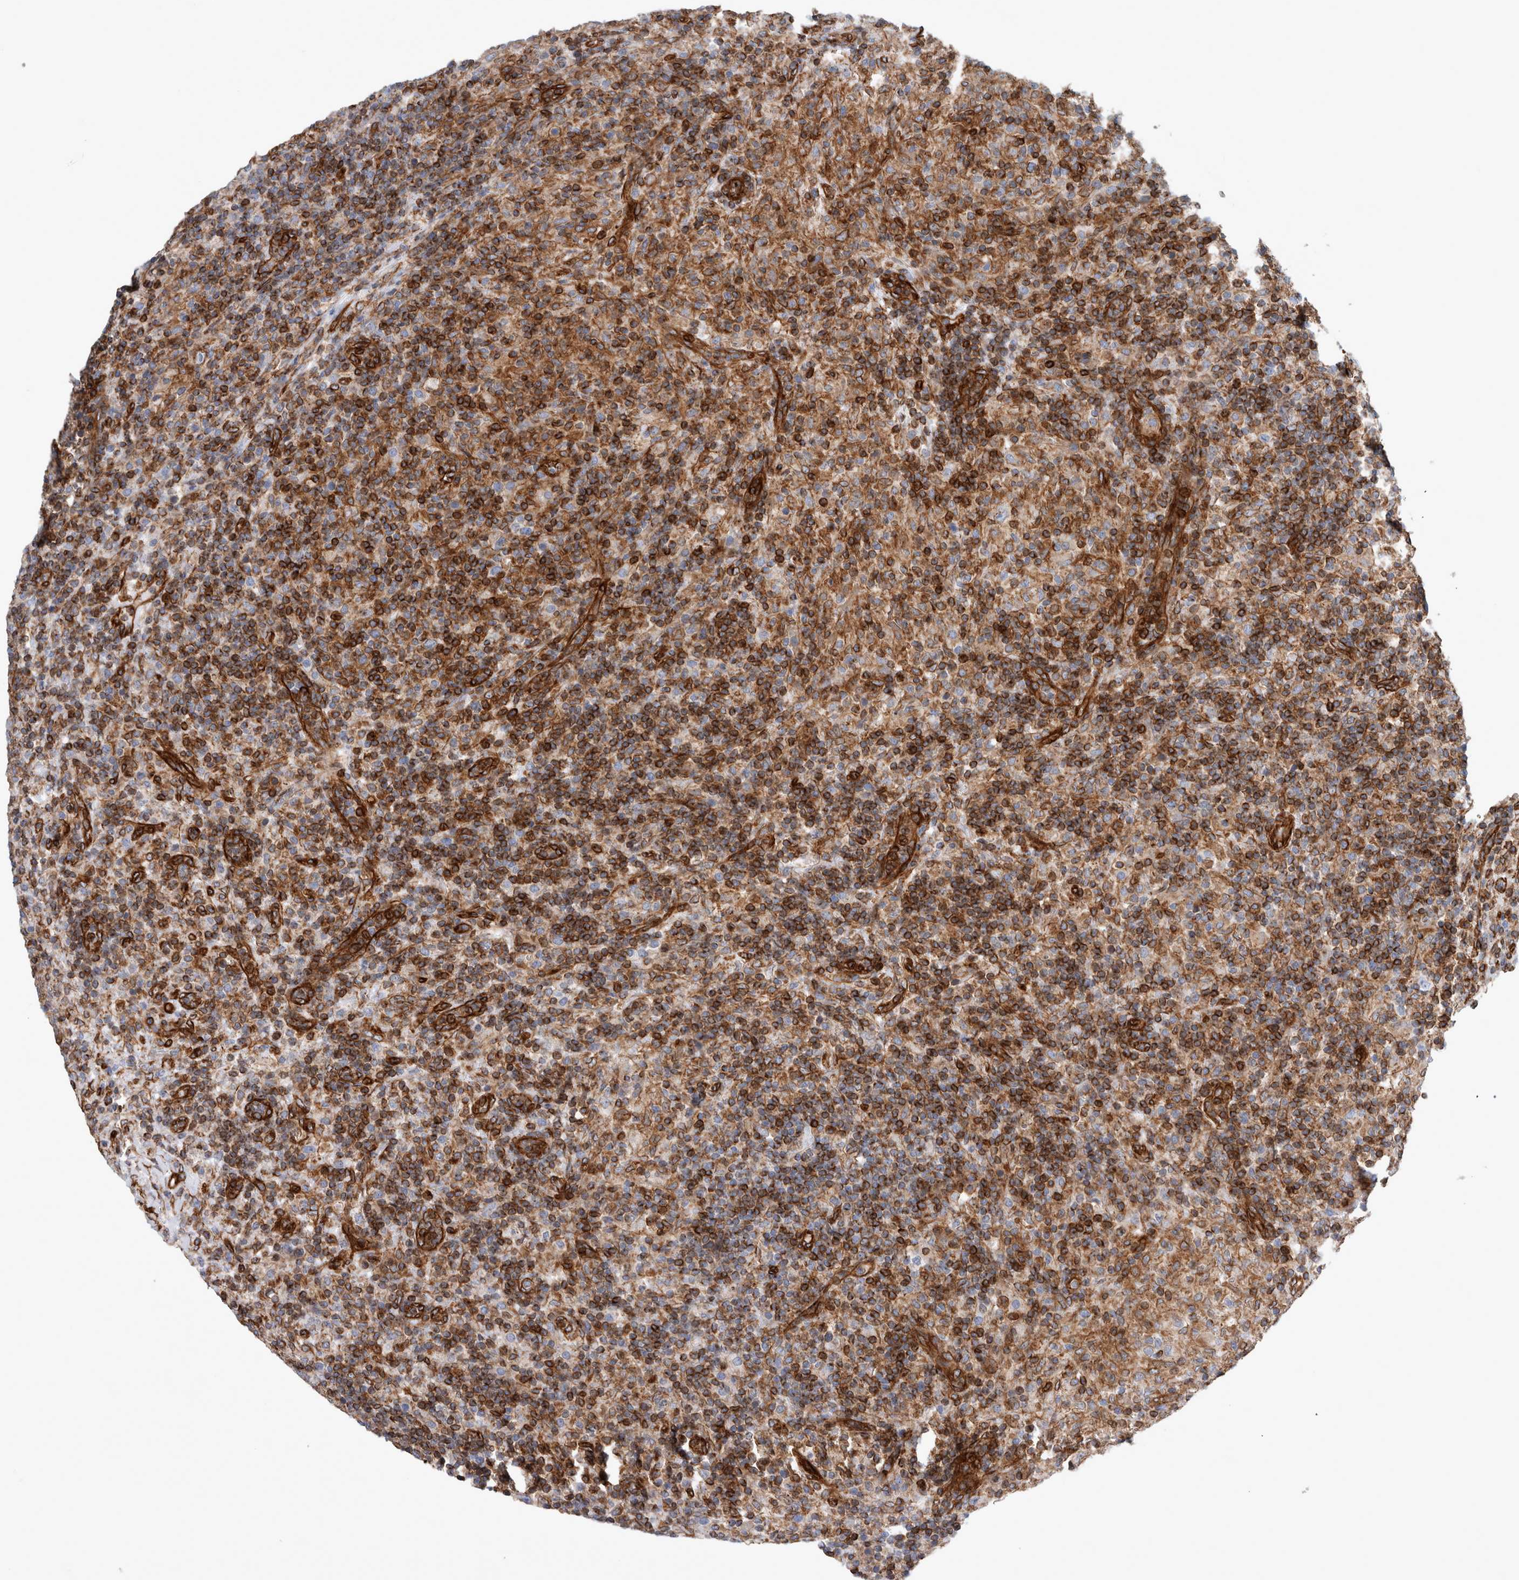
{"staining": {"intensity": "moderate", "quantity": ">75%", "location": "cytoplasmic/membranous"}, "tissue": "lymphoma", "cell_type": "Tumor cells", "image_type": "cancer", "snomed": [{"axis": "morphology", "description": "Hodgkin's disease, NOS"}, {"axis": "topography", "description": "Lymph node"}], "caption": "A brown stain shows moderate cytoplasmic/membranous staining of a protein in Hodgkin's disease tumor cells.", "gene": "PLEC", "patient": {"sex": "male", "age": 70}}